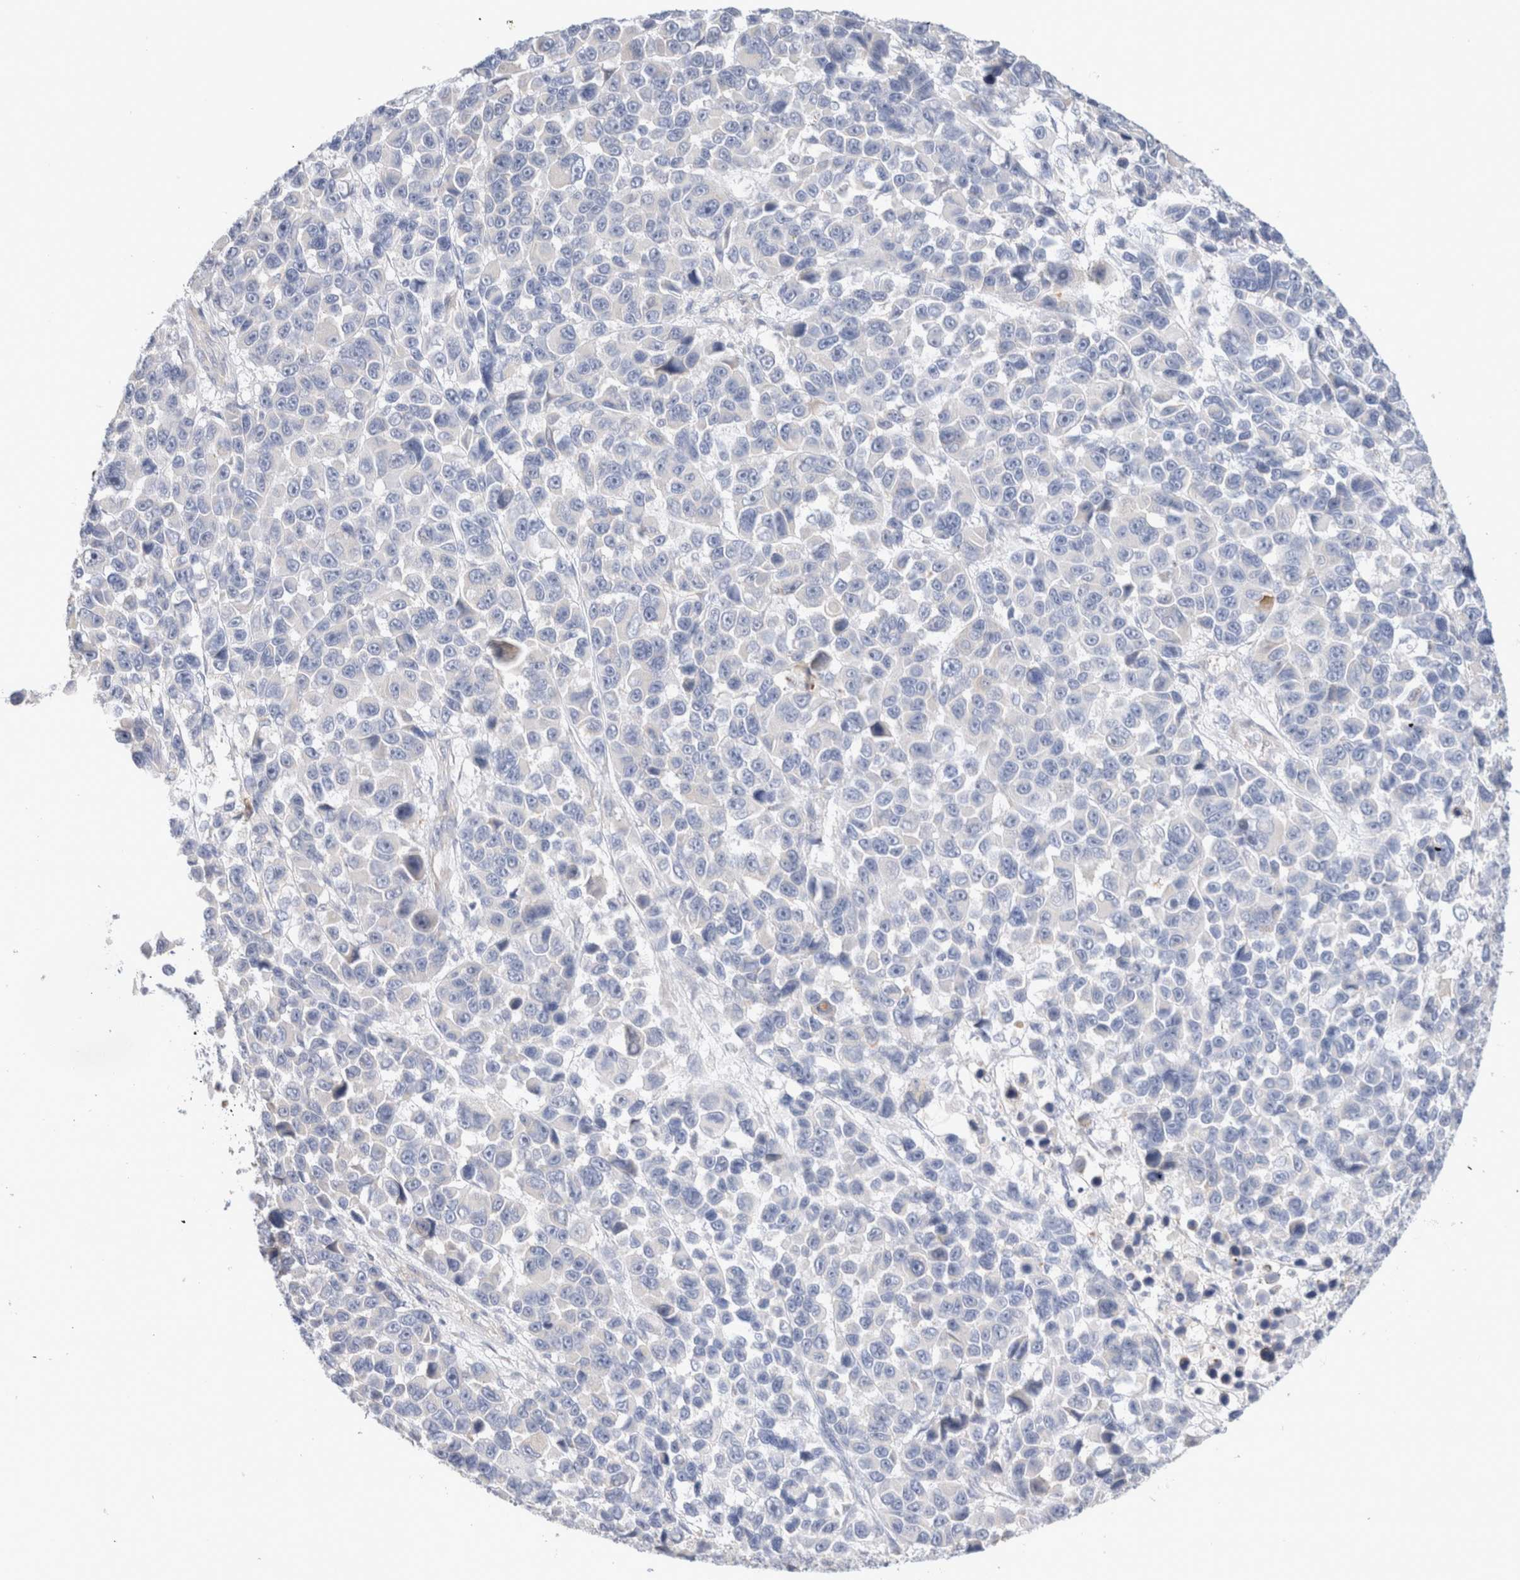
{"staining": {"intensity": "negative", "quantity": "none", "location": "none"}, "tissue": "melanoma", "cell_type": "Tumor cells", "image_type": "cancer", "snomed": [{"axis": "morphology", "description": "Malignant melanoma, NOS"}, {"axis": "topography", "description": "Skin"}], "caption": "Immunohistochemistry (IHC) of melanoma displays no expression in tumor cells. (Brightfield microscopy of DAB (3,3'-diaminobenzidine) immunohistochemistry at high magnification).", "gene": "GADD45G", "patient": {"sex": "male", "age": 53}}